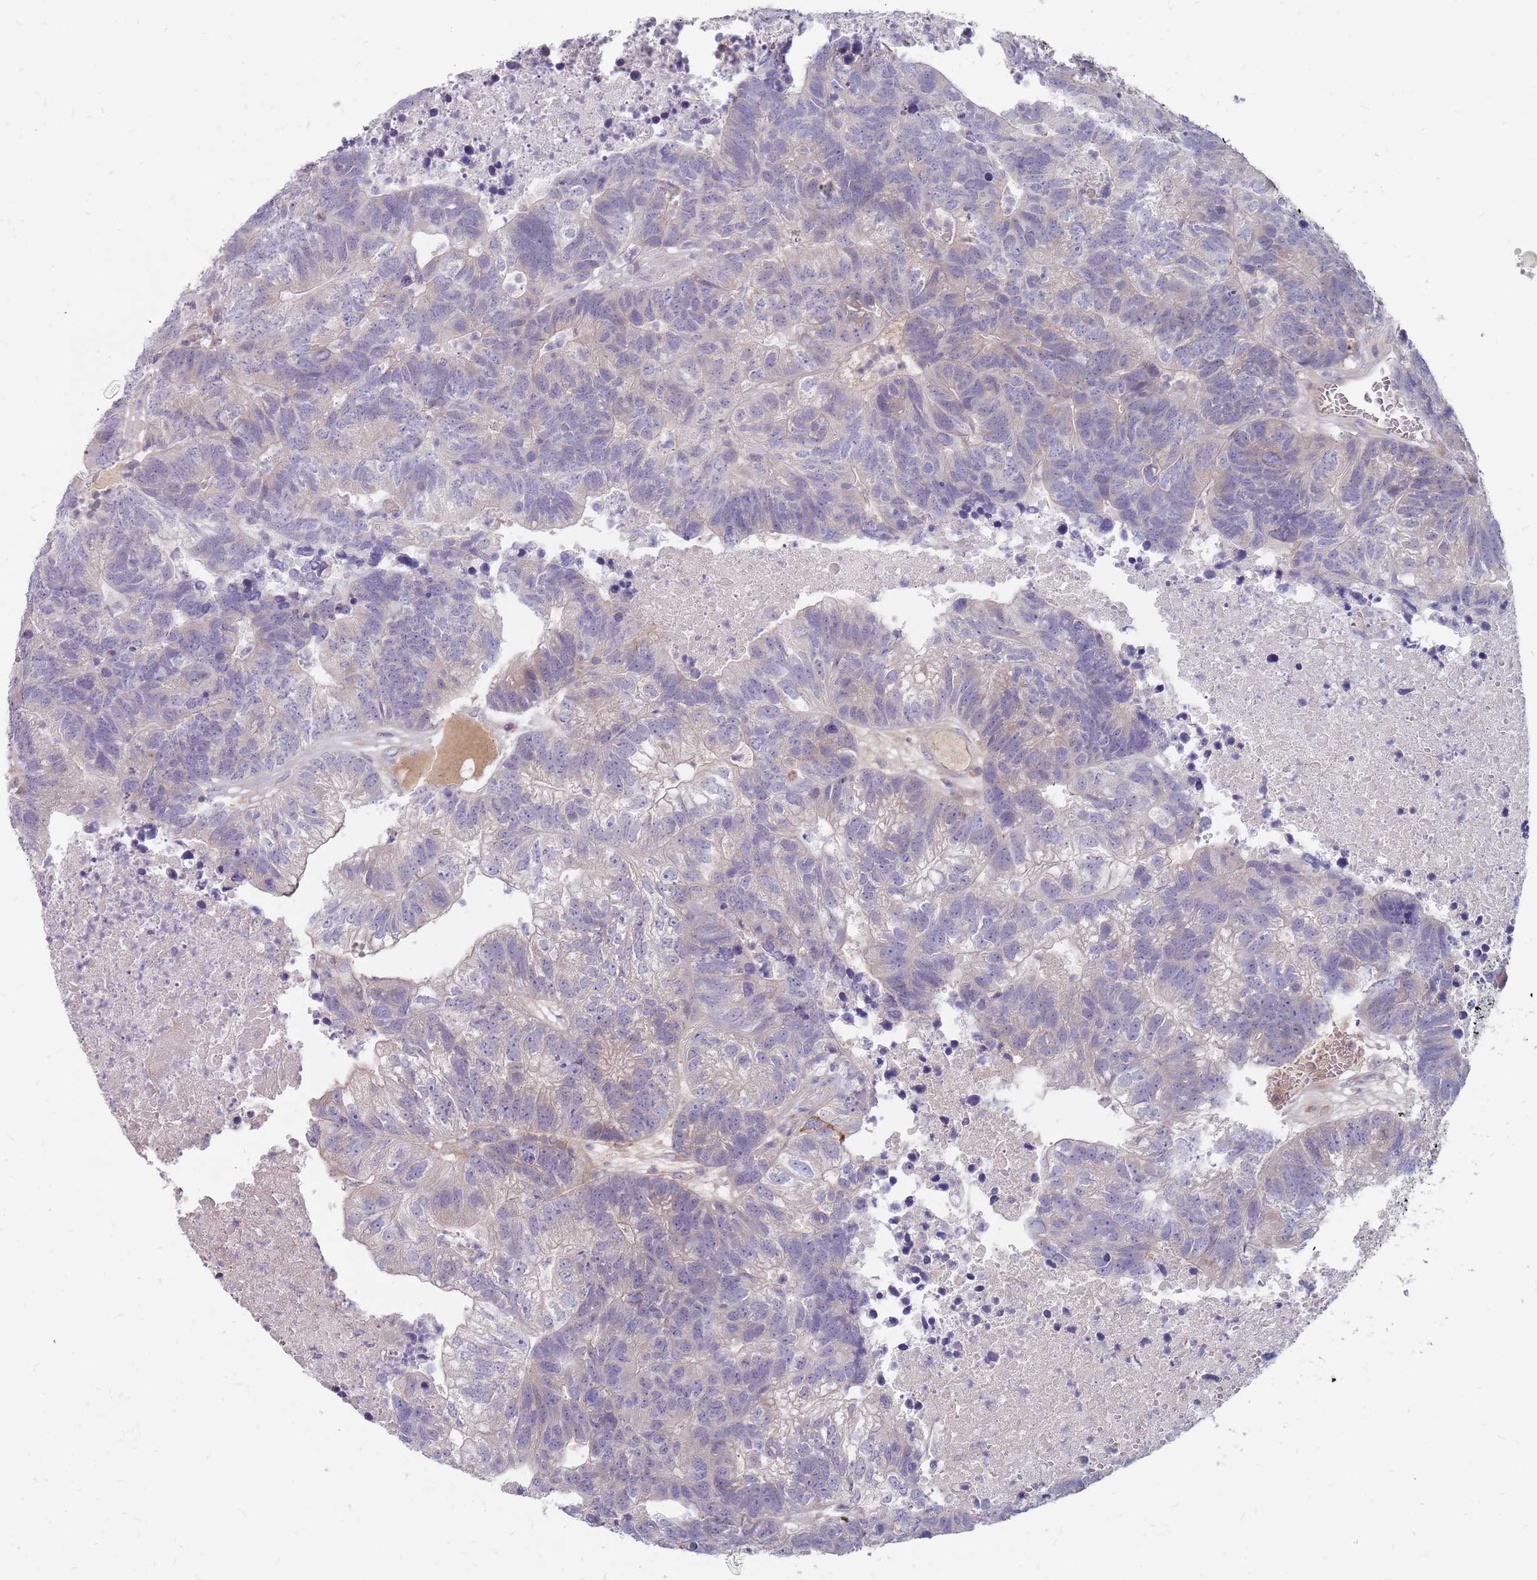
{"staining": {"intensity": "negative", "quantity": "none", "location": "none"}, "tissue": "colorectal cancer", "cell_type": "Tumor cells", "image_type": "cancer", "snomed": [{"axis": "morphology", "description": "Adenocarcinoma, NOS"}, {"axis": "topography", "description": "Colon"}], "caption": "This is an IHC image of colorectal adenocarcinoma. There is no expression in tumor cells.", "gene": "CMTR2", "patient": {"sex": "female", "age": 48}}